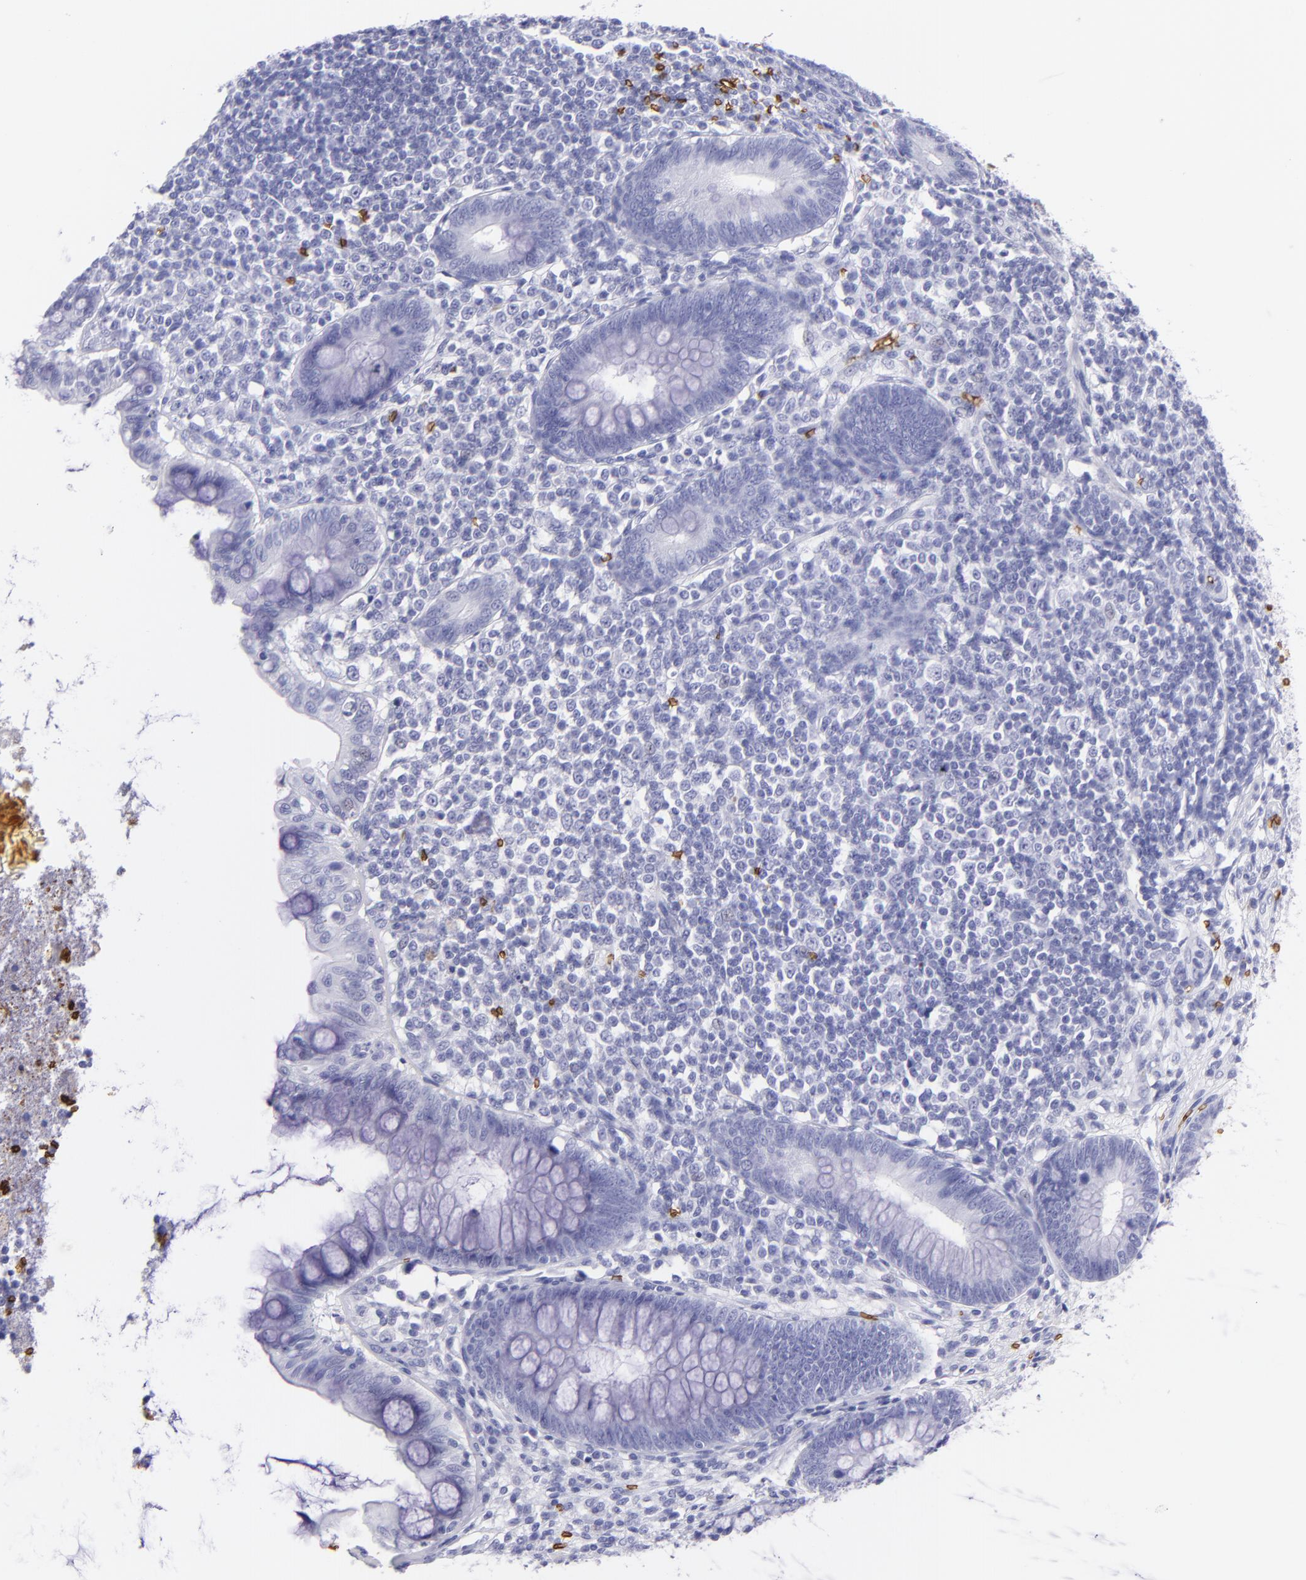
{"staining": {"intensity": "negative", "quantity": "none", "location": "none"}, "tissue": "appendix", "cell_type": "Glandular cells", "image_type": "normal", "snomed": [{"axis": "morphology", "description": "Normal tissue, NOS"}, {"axis": "topography", "description": "Appendix"}], "caption": "Glandular cells show no significant staining in normal appendix.", "gene": "GYPA", "patient": {"sex": "female", "age": 66}}